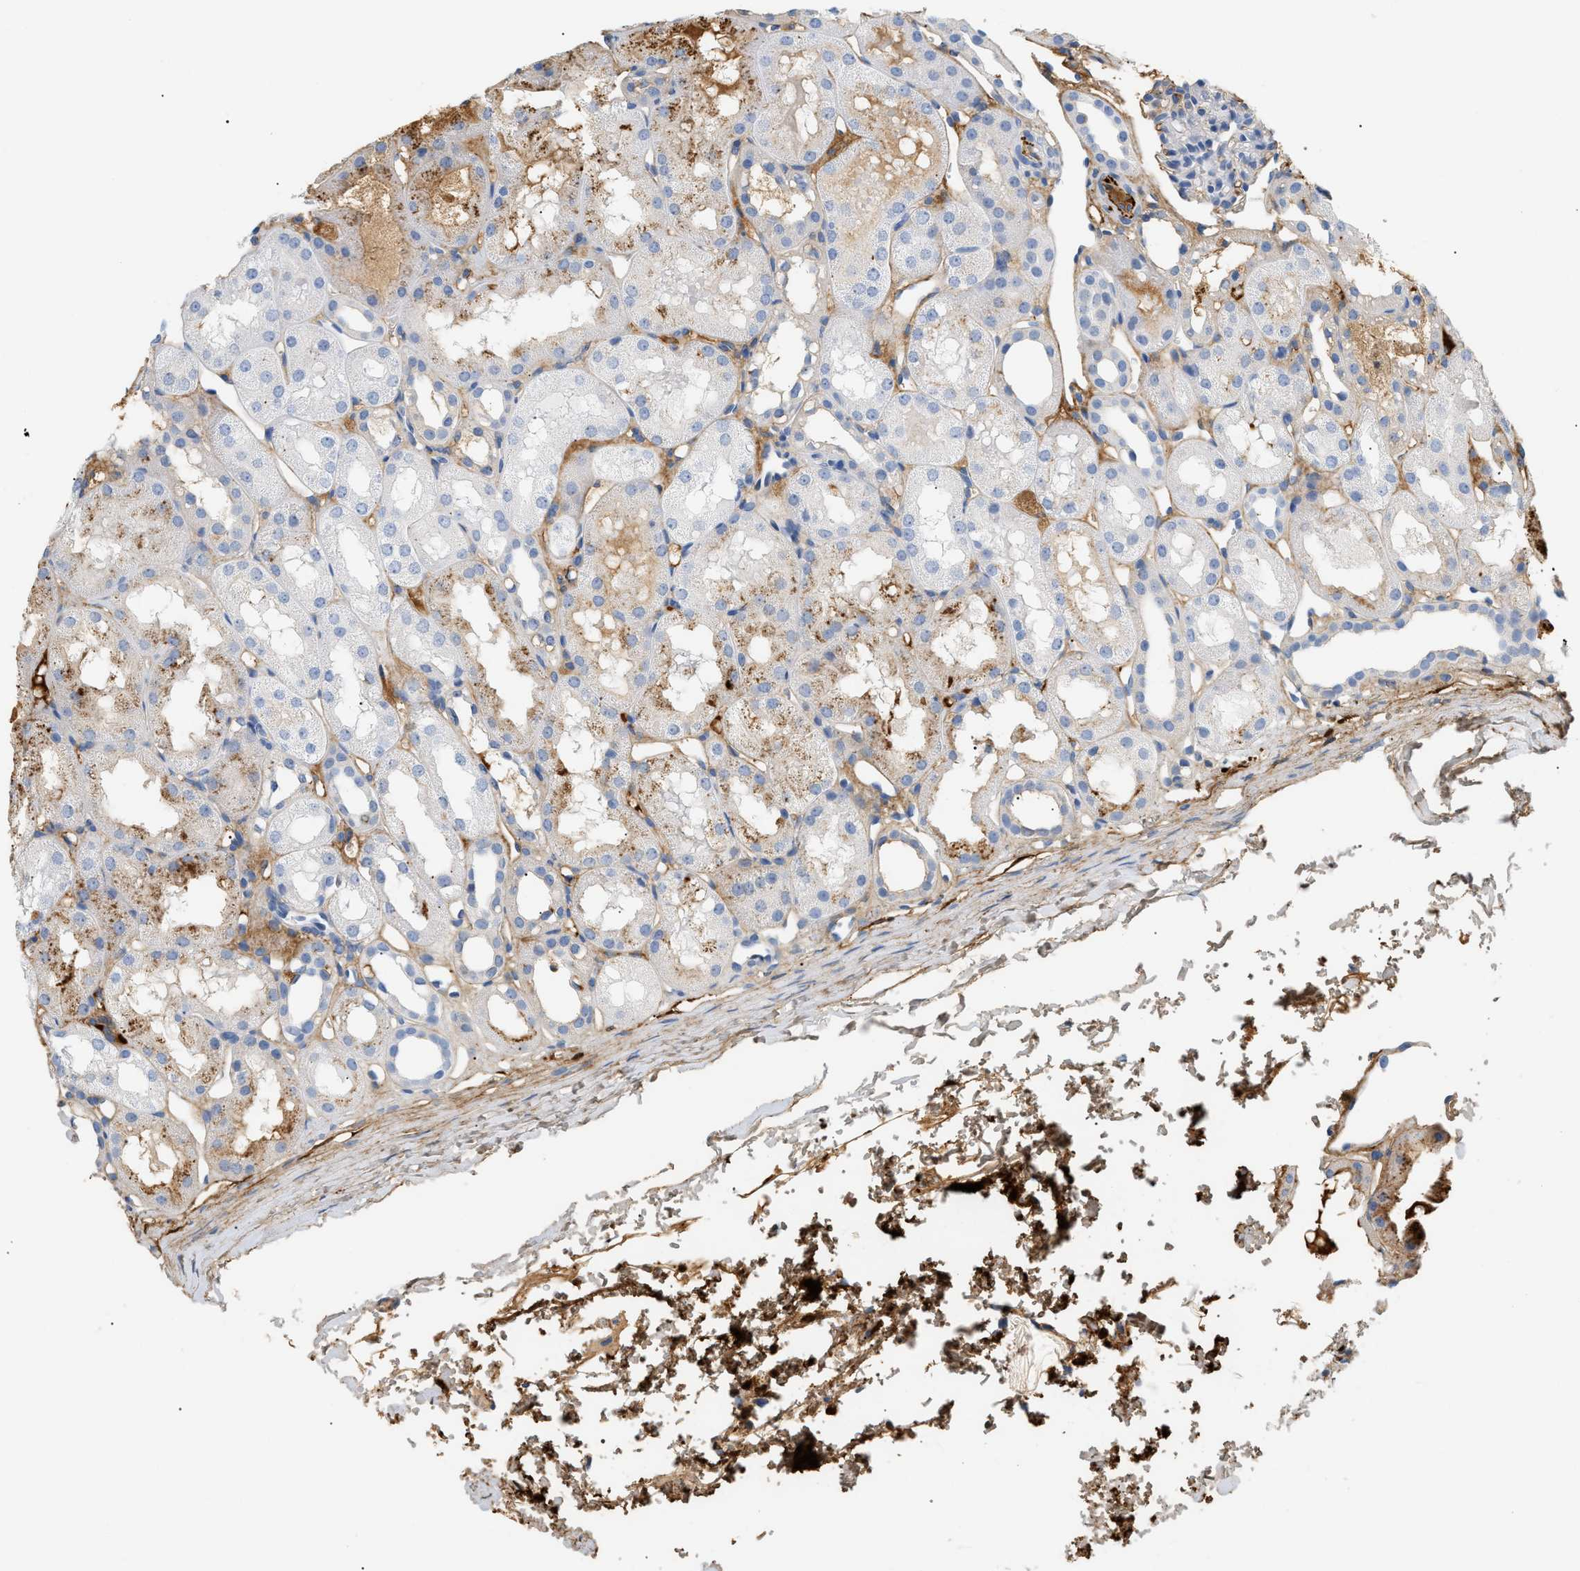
{"staining": {"intensity": "weak", "quantity": "<25%", "location": "cytoplasmic/membranous"}, "tissue": "kidney", "cell_type": "Cells in glomeruli", "image_type": "normal", "snomed": [{"axis": "morphology", "description": "Normal tissue, NOS"}, {"axis": "topography", "description": "Kidney"}, {"axis": "topography", "description": "Urinary bladder"}], "caption": "Histopathology image shows no protein expression in cells in glomeruli of benign kidney.", "gene": "CFH", "patient": {"sex": "male", "age": 16}}